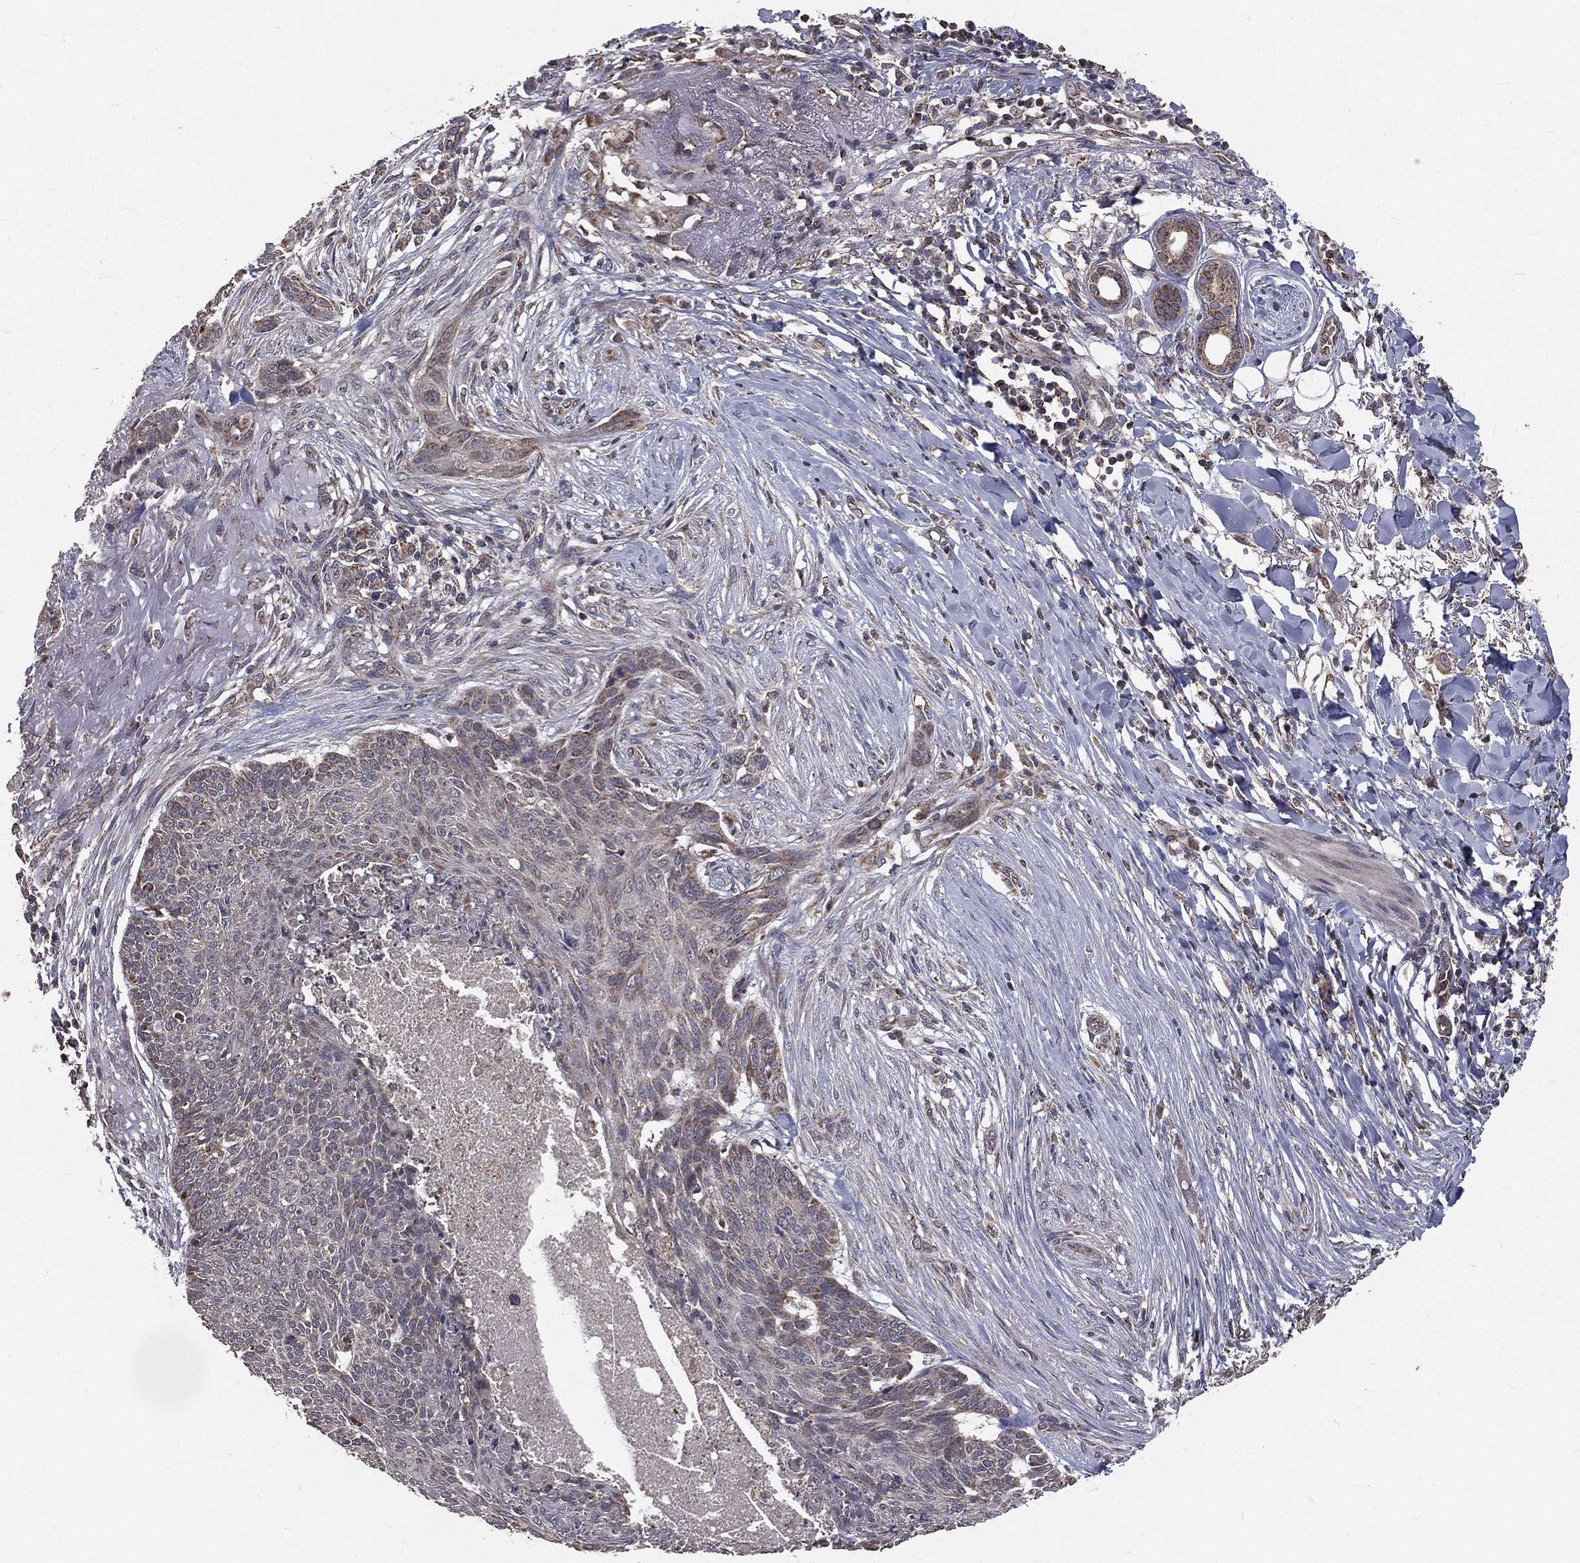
{"staining": {"intensity": "negative", "quantity": "none", "location": "none"}, "tissue": "skin cancer", "cell_type": "Tumor cells", "image_type": "cancer", "snomed": [{"axis": "morphology", "description": "Normal tissue, NOS"}, {"axis": "morphology", "description": "Basal cell carcinoma"}, {"axis": "topography", "description": "Skin"}], "caption": "Immunohistochemical staining of skin basal cell carcinoma displays no significant expression in tumor cells.", "gene": "MRPL46", "patient": {"sex": "male", "age": 84}}